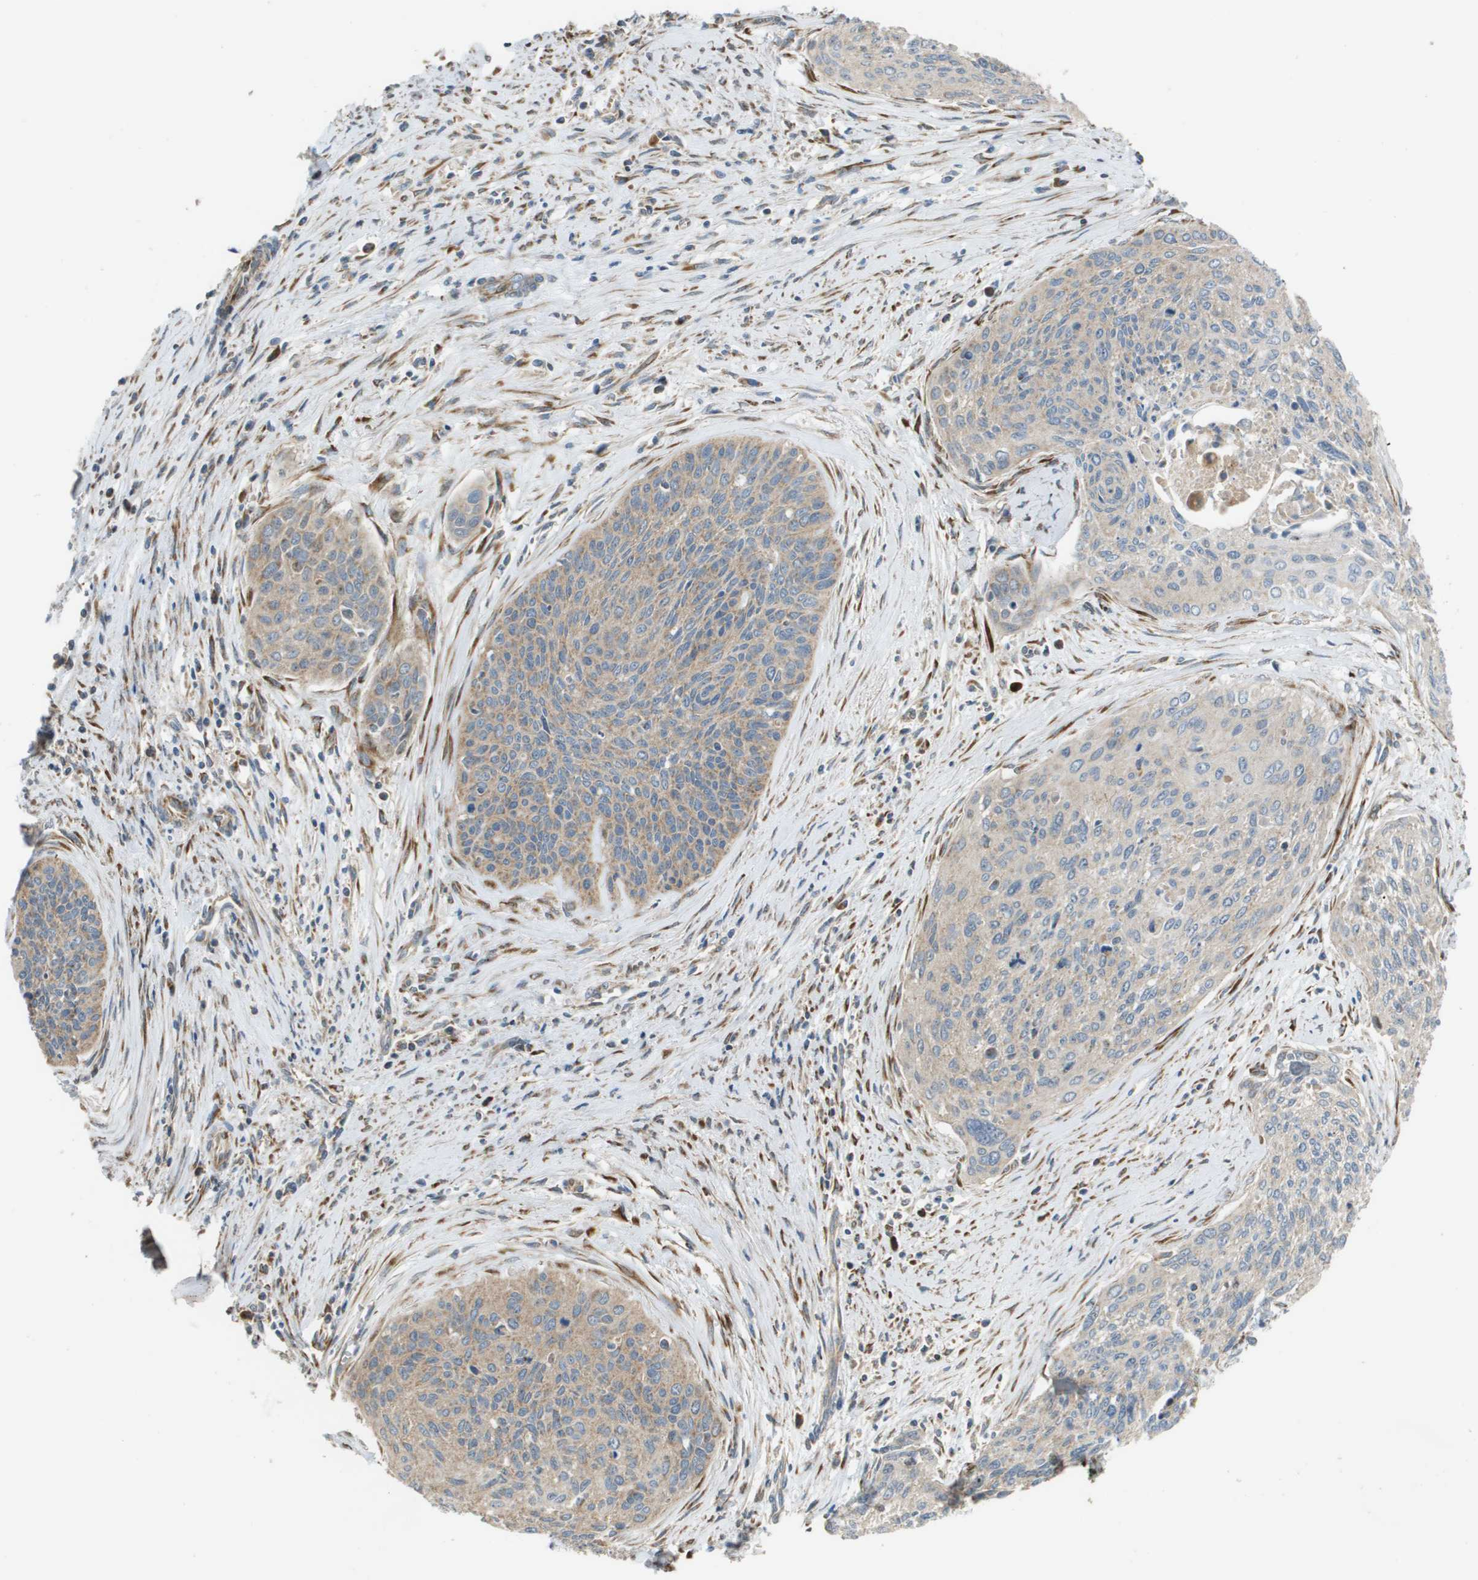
{"staining": {"intensity": "weak", "quantity": "25%-75%", "location": "cytoplasmic/membranous"}, "tissue": "cervical cancer", "cell_type": "Tumor cells", "image_type": "cancer", "snomed": [{"axis": "morphology", "description": "Squamous cell carcinoma, NOS"}, {"axis": "topography", "description": "Cervix"}], "caption": "This image reveals immunohistochemistry staining of human squamous cell carcinoma (cervical), with low weak cytoplasmic/membranous expression in approximately 25%-75% of tumor cells.", "gene": "NRK", "patient": {"sex": "female", "age": 55}}